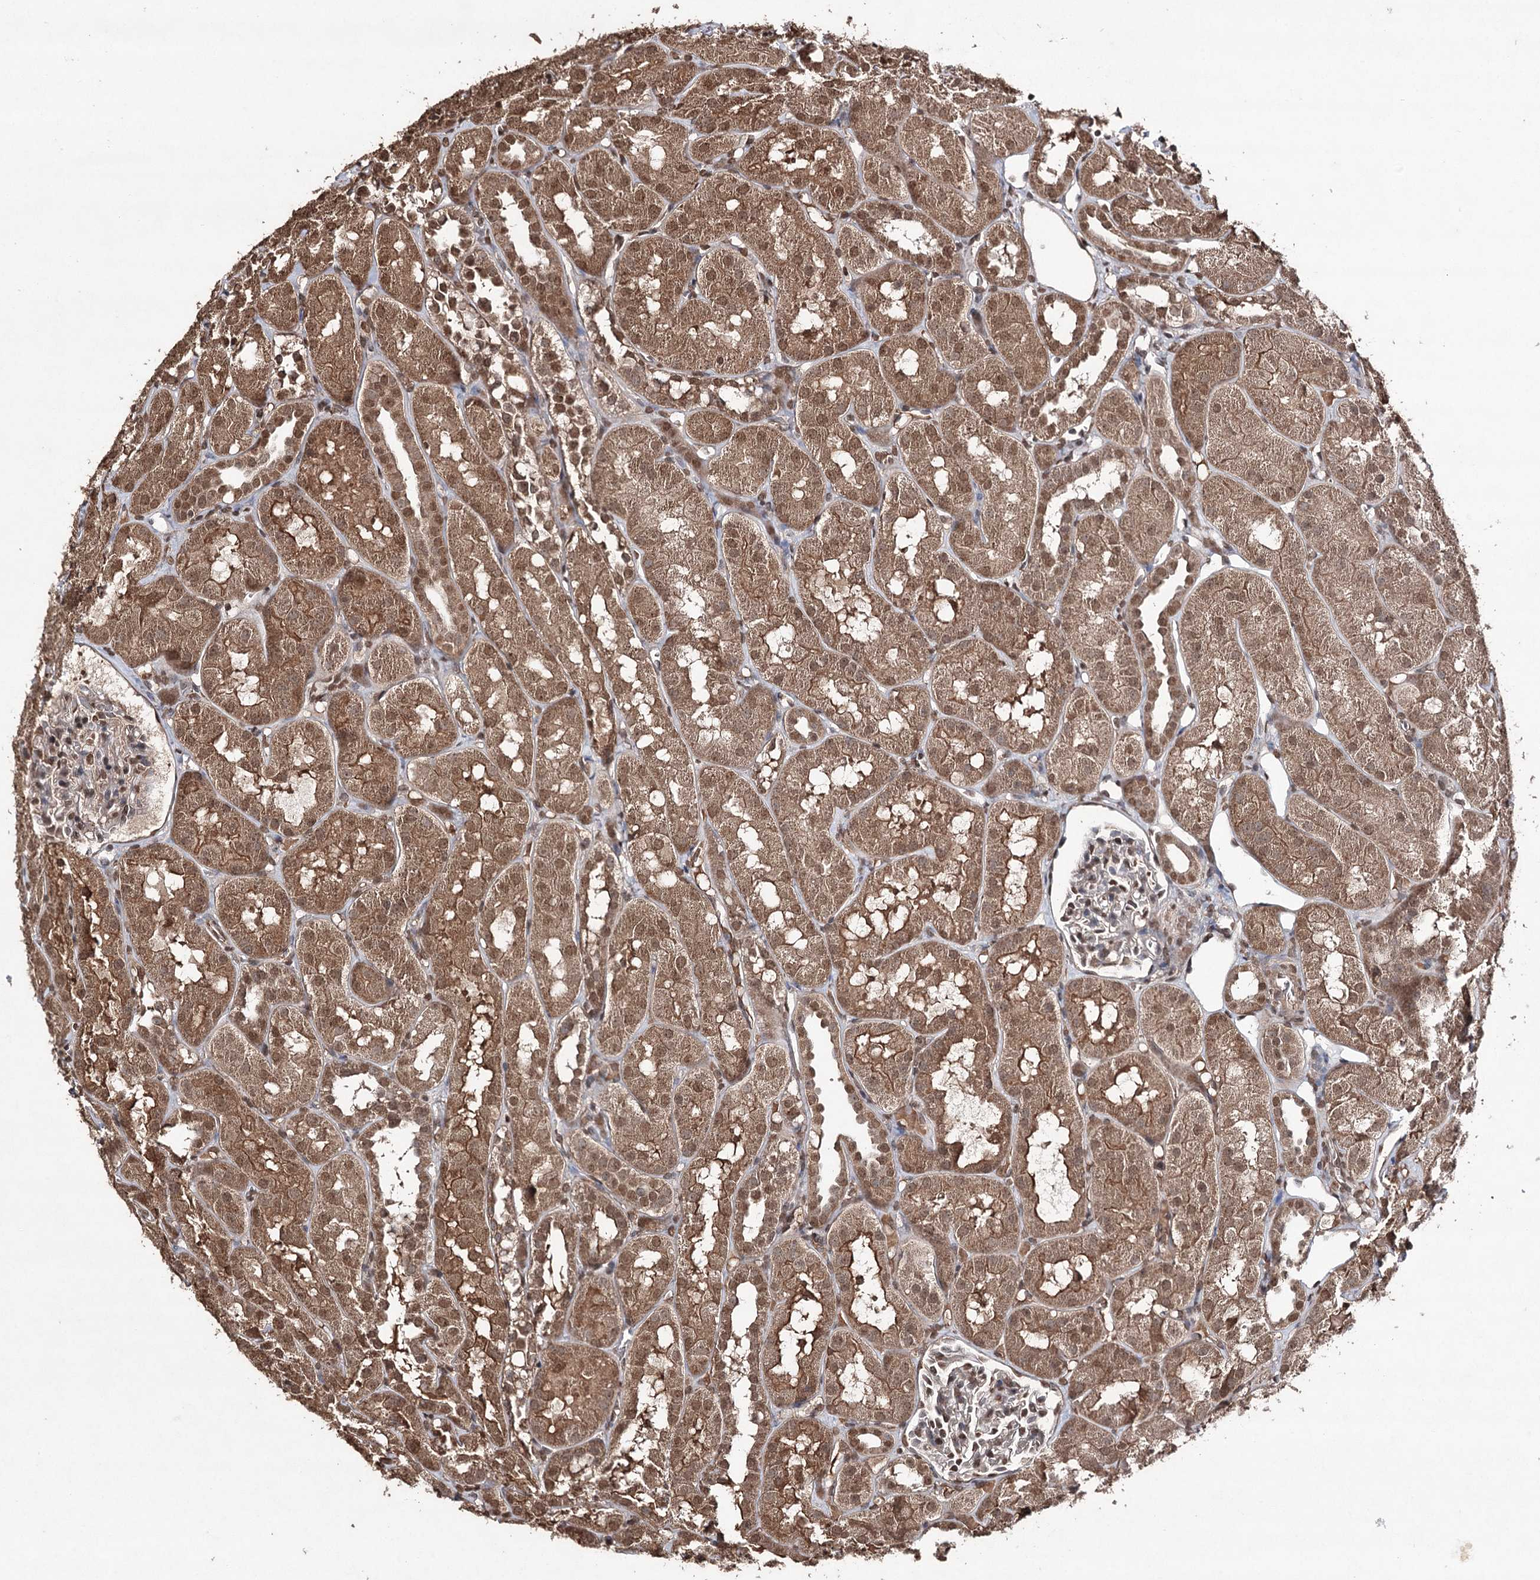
{"staining": {"intensity": "moderate", "quantity": "25%-75%", "location": "nuclear"}, "tissue": "kidney", "cell_type": "Cells in glomeruli", "image_type": "normal", "snomed": [{"axis": "morphology", "description": "Normal tissue, NOS"}, {"axis": "topography", "description": "Kidney"}, {"axis": "topography", "description": "Urinary bladder"}], "caption": "A photomicrograph of kidney stained for a protein displays moderate nuclear brown staining in cells in glomeruli.", "gene": "ATG14", "patient": {"sex": "male", "age": 16}}